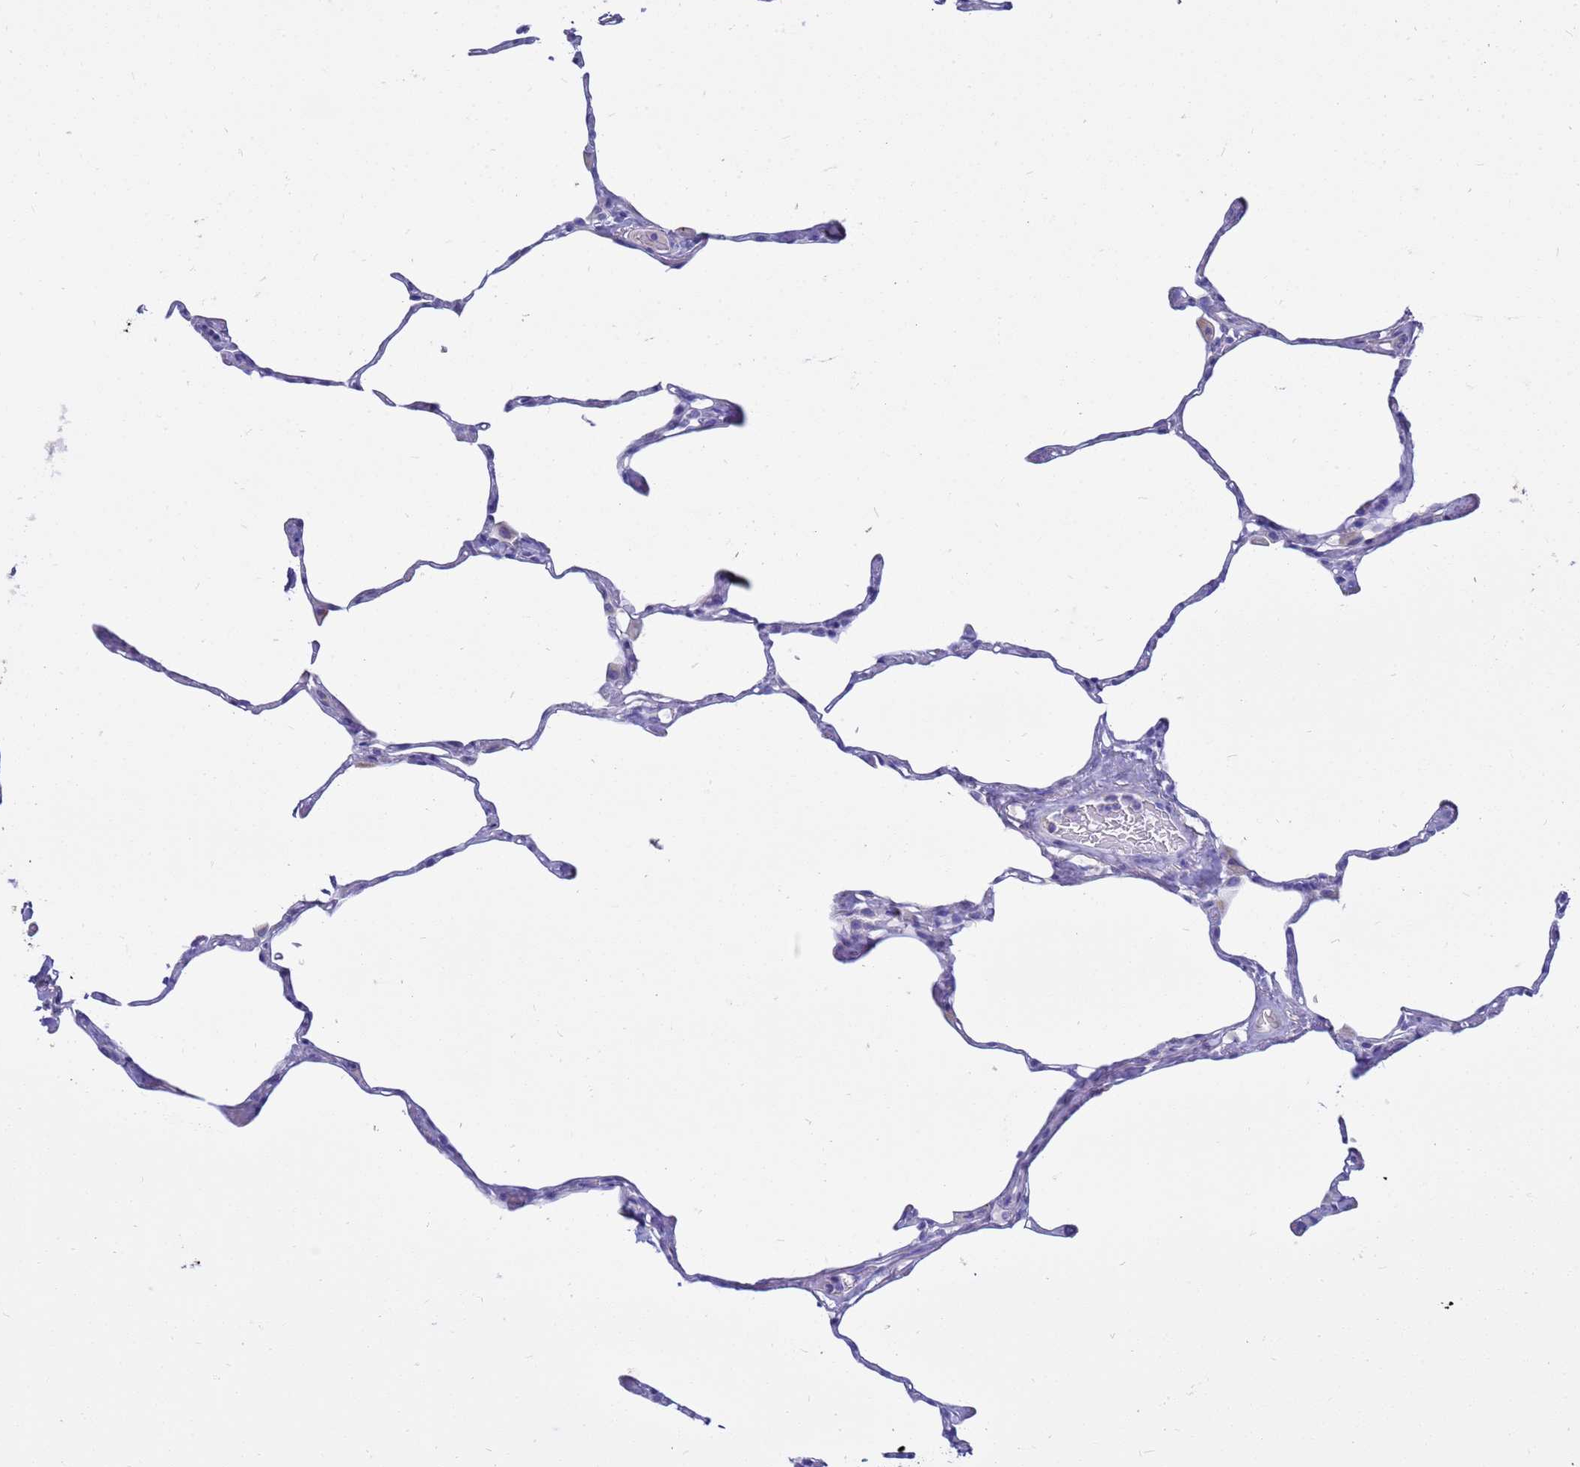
{"staining": {"intensity": "negative", "quantity": "none", "location": "none"}, "tissue": "lung", "cell_type": "Alveolar cells", "image_type": "normal", "snomed": [{"axis": "morphology", "description": "Normal tissue, NOS"}, {"axis": "topography", "description": "Lung"}], "caption": "High power microscopy photomicrograph of an immunohistochemistry (IHC) image of unremarkable lung, revealing no significant positivity in alveolar cells. (Stains: DAB (3,3'-diaminobenzidine) immunohistochemistry (IHC) with hematoxylin counter stain, Microscopy: brightfield microscopy at high magnification).", "gene": "SYCN", "patient": {"sex": "male", "age": 65}}